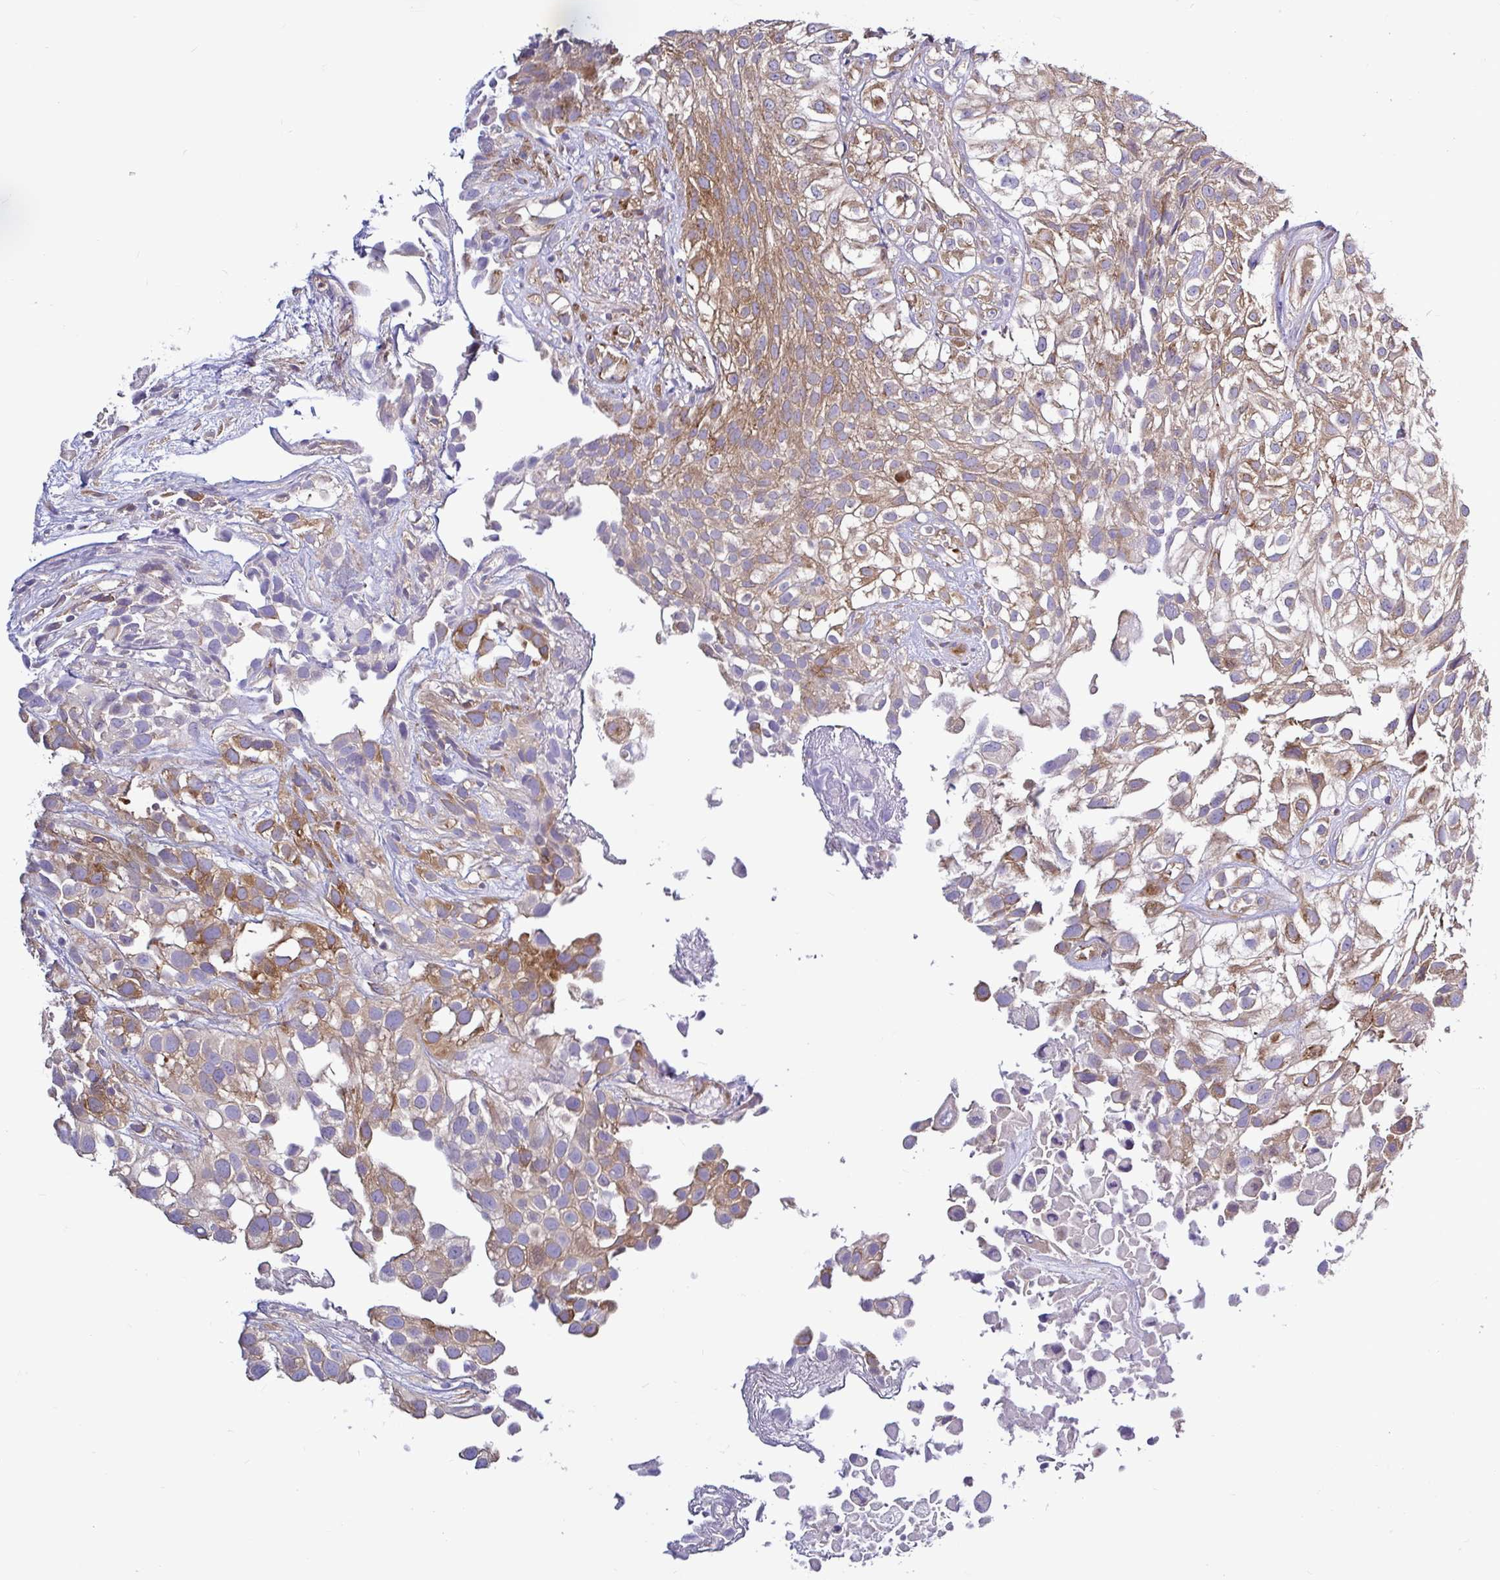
{"staining": {"intensity": "moderate", "quantity": ">75%", "location": "cytoplasmic/membranous"}, "tissue": "urothelial cancer", "cell_type": "Tumor cells", "image_type": "cancer", "snomed": [{"axis": "morphology", "description": "Urothelial carcinoma, High grade"}, {"axis": "topography", "description": "Urinary bladder"}], "caption": "A medium amount of moderate cytoplasmic/membranous positivity is present in about >75% of tumor cells in urothelial cancer tissue. Using DAB (3,3'-diaminobenzidine) (brown) and hematoxylin (blue) stains, captured at high magnification using brightfield microscopy.", "gene": "LARS1", "patient": {"sex": "male", "age": 56}}